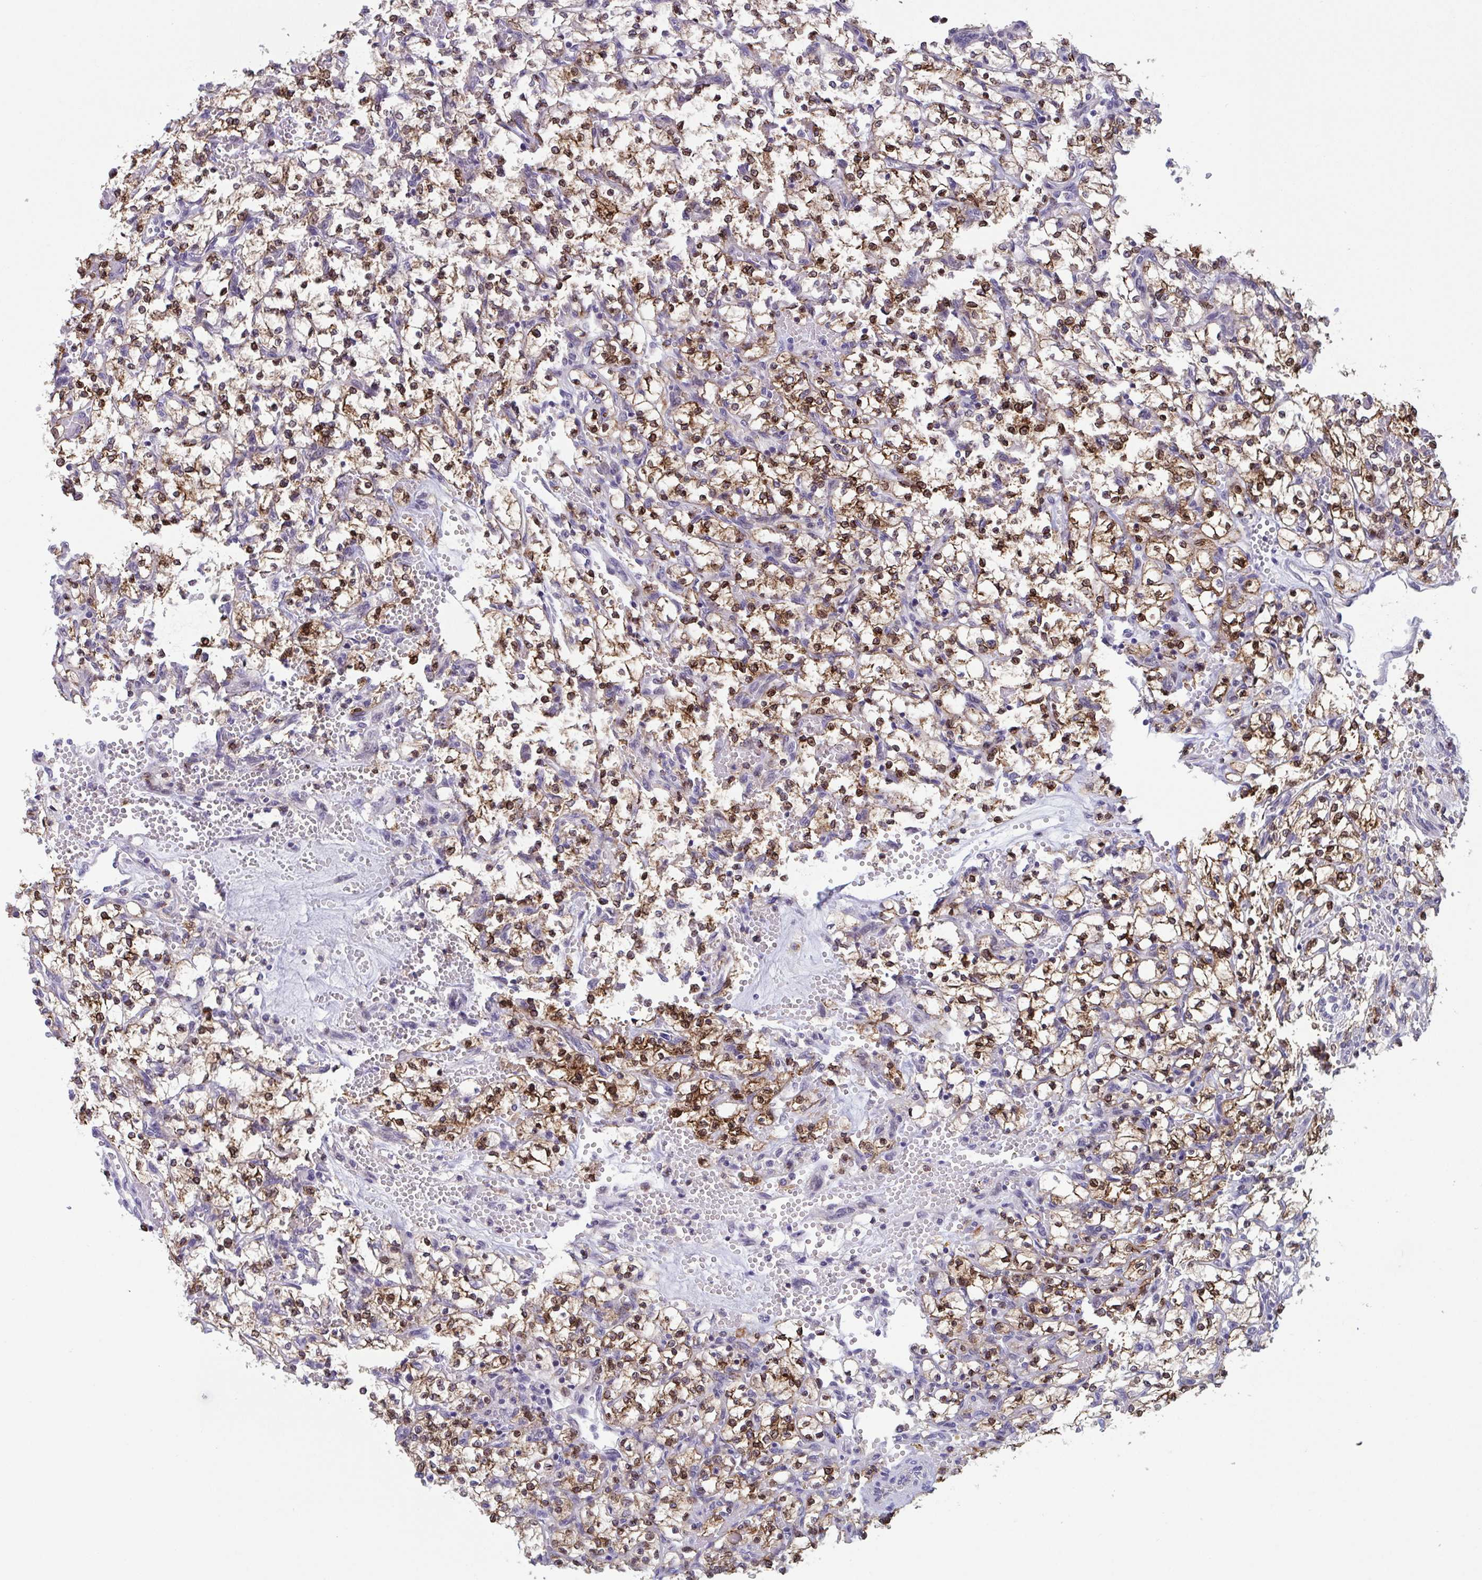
{"staining": {"intensity": "moderate", "quantity": ">75%", "location": "cytoplasmic/membranous,nuclear"}, "tissue": "renal cancer", "cell_type": "Tumor cells", "image_type": "cancer", "snomed": [{"axis": "morphology", "description": "Adenocarcinoma, NOS"}, {"axis": "topography", "description": "Kidney"}], "caption": "Protein staining of renal adenocarcinoma tissue exhibits moderate cytoplasmic/membranous and nuclear positivity in about >75% of tumor cells. (IHC, brightfield microscopy, high magnification).", "gene": "RIOK1", "patient": {"sex": "female", "age": 64}}